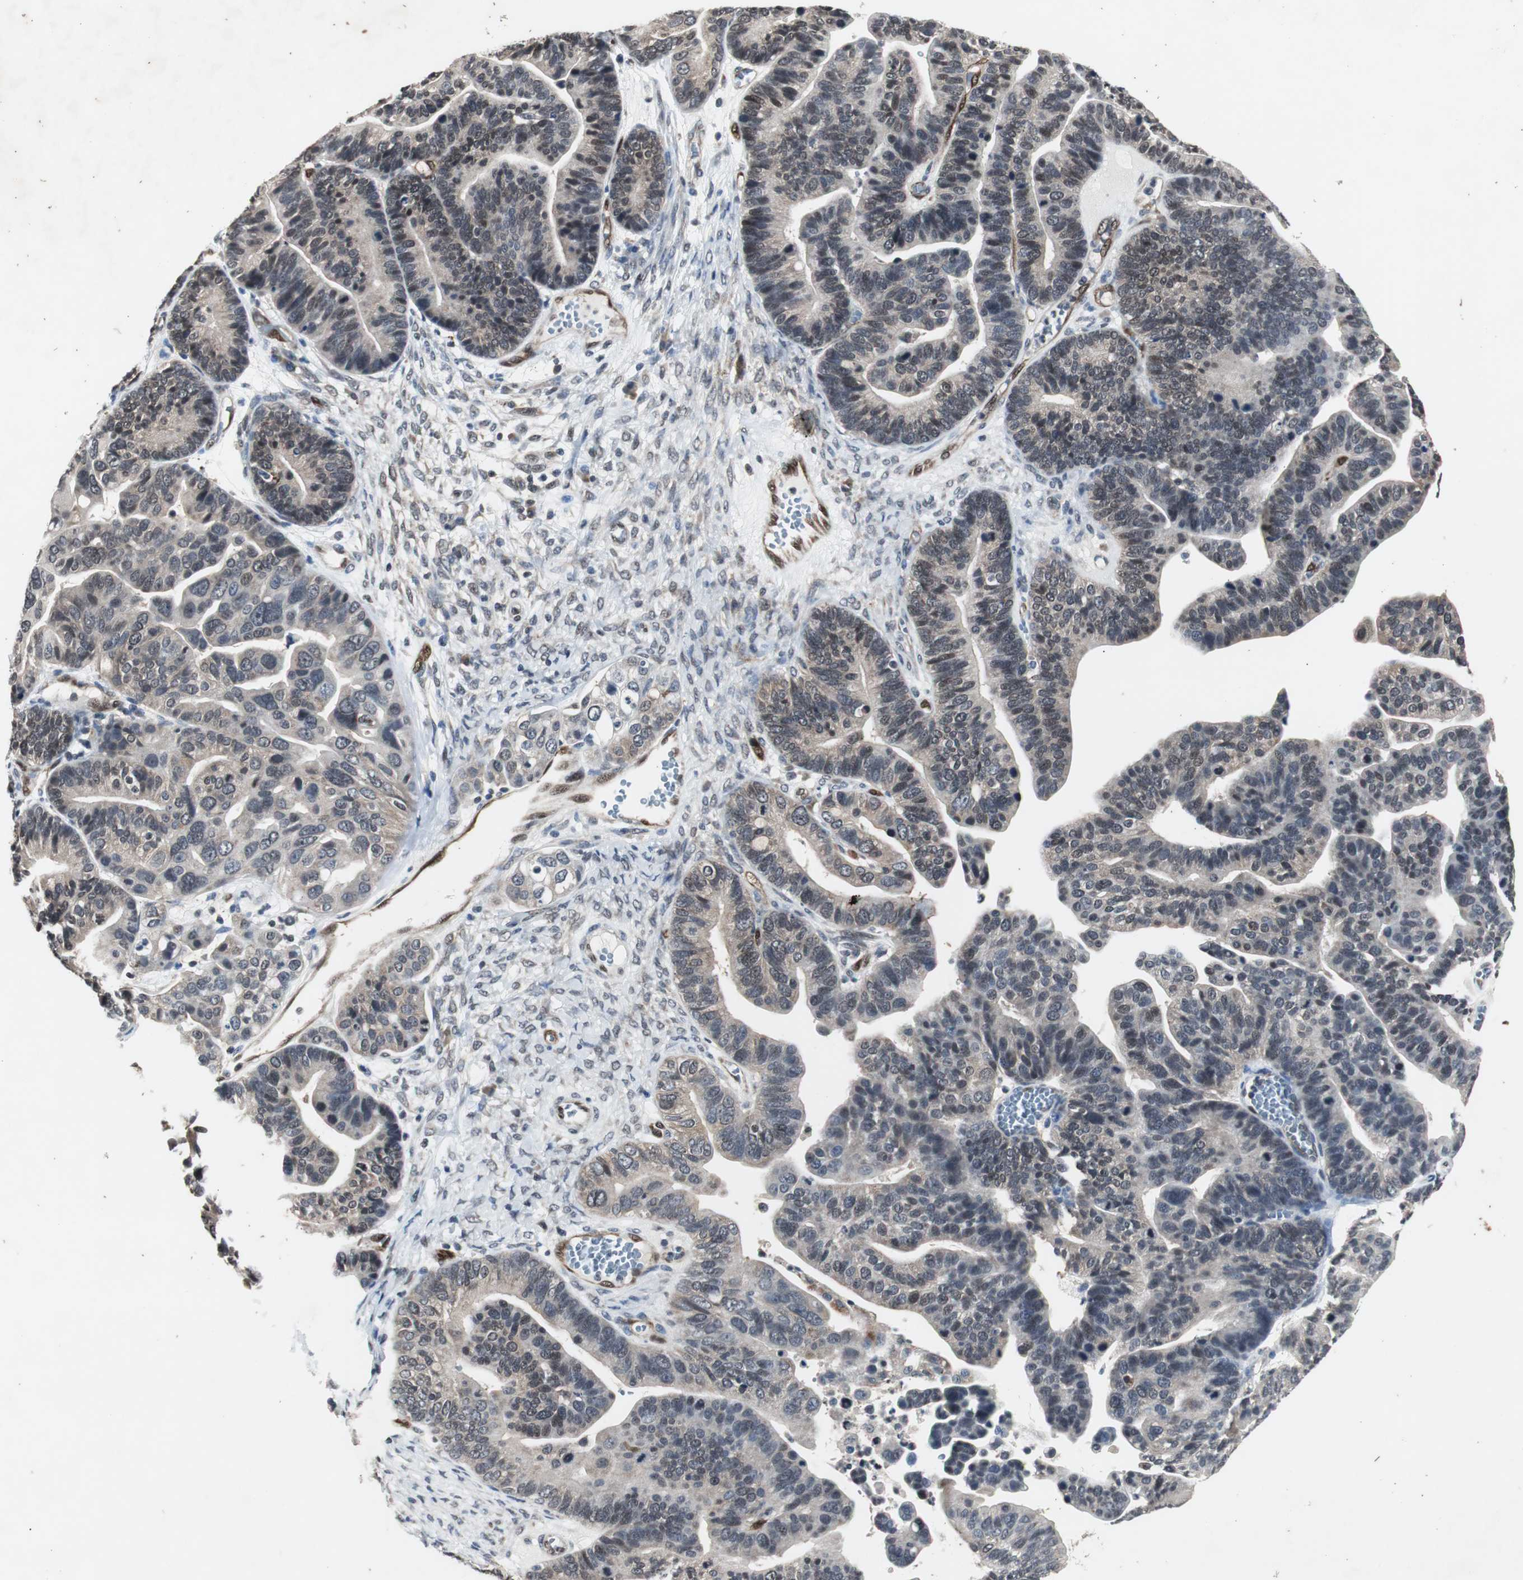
{"staining": {"intensity": "negative", "quantity": "none", "location": "none"}, "tissue": "ovarian cancer", "cell_type": "Tumor cells", "image_type": "cancer", "snomed": [{"axis": "morphology", "description": "Cystadenocarcinoma, serous, NOS"}, {"axis": "topography", "description": "Ovary"}], "caption": "This is a histopathology image of immunohistochemistry staining of ovarian serous cystadenocarcinoma, which shows no expression in tumor cells.", "gene": "SMAD1", "patient": {"sex": "female", "age": 56}}